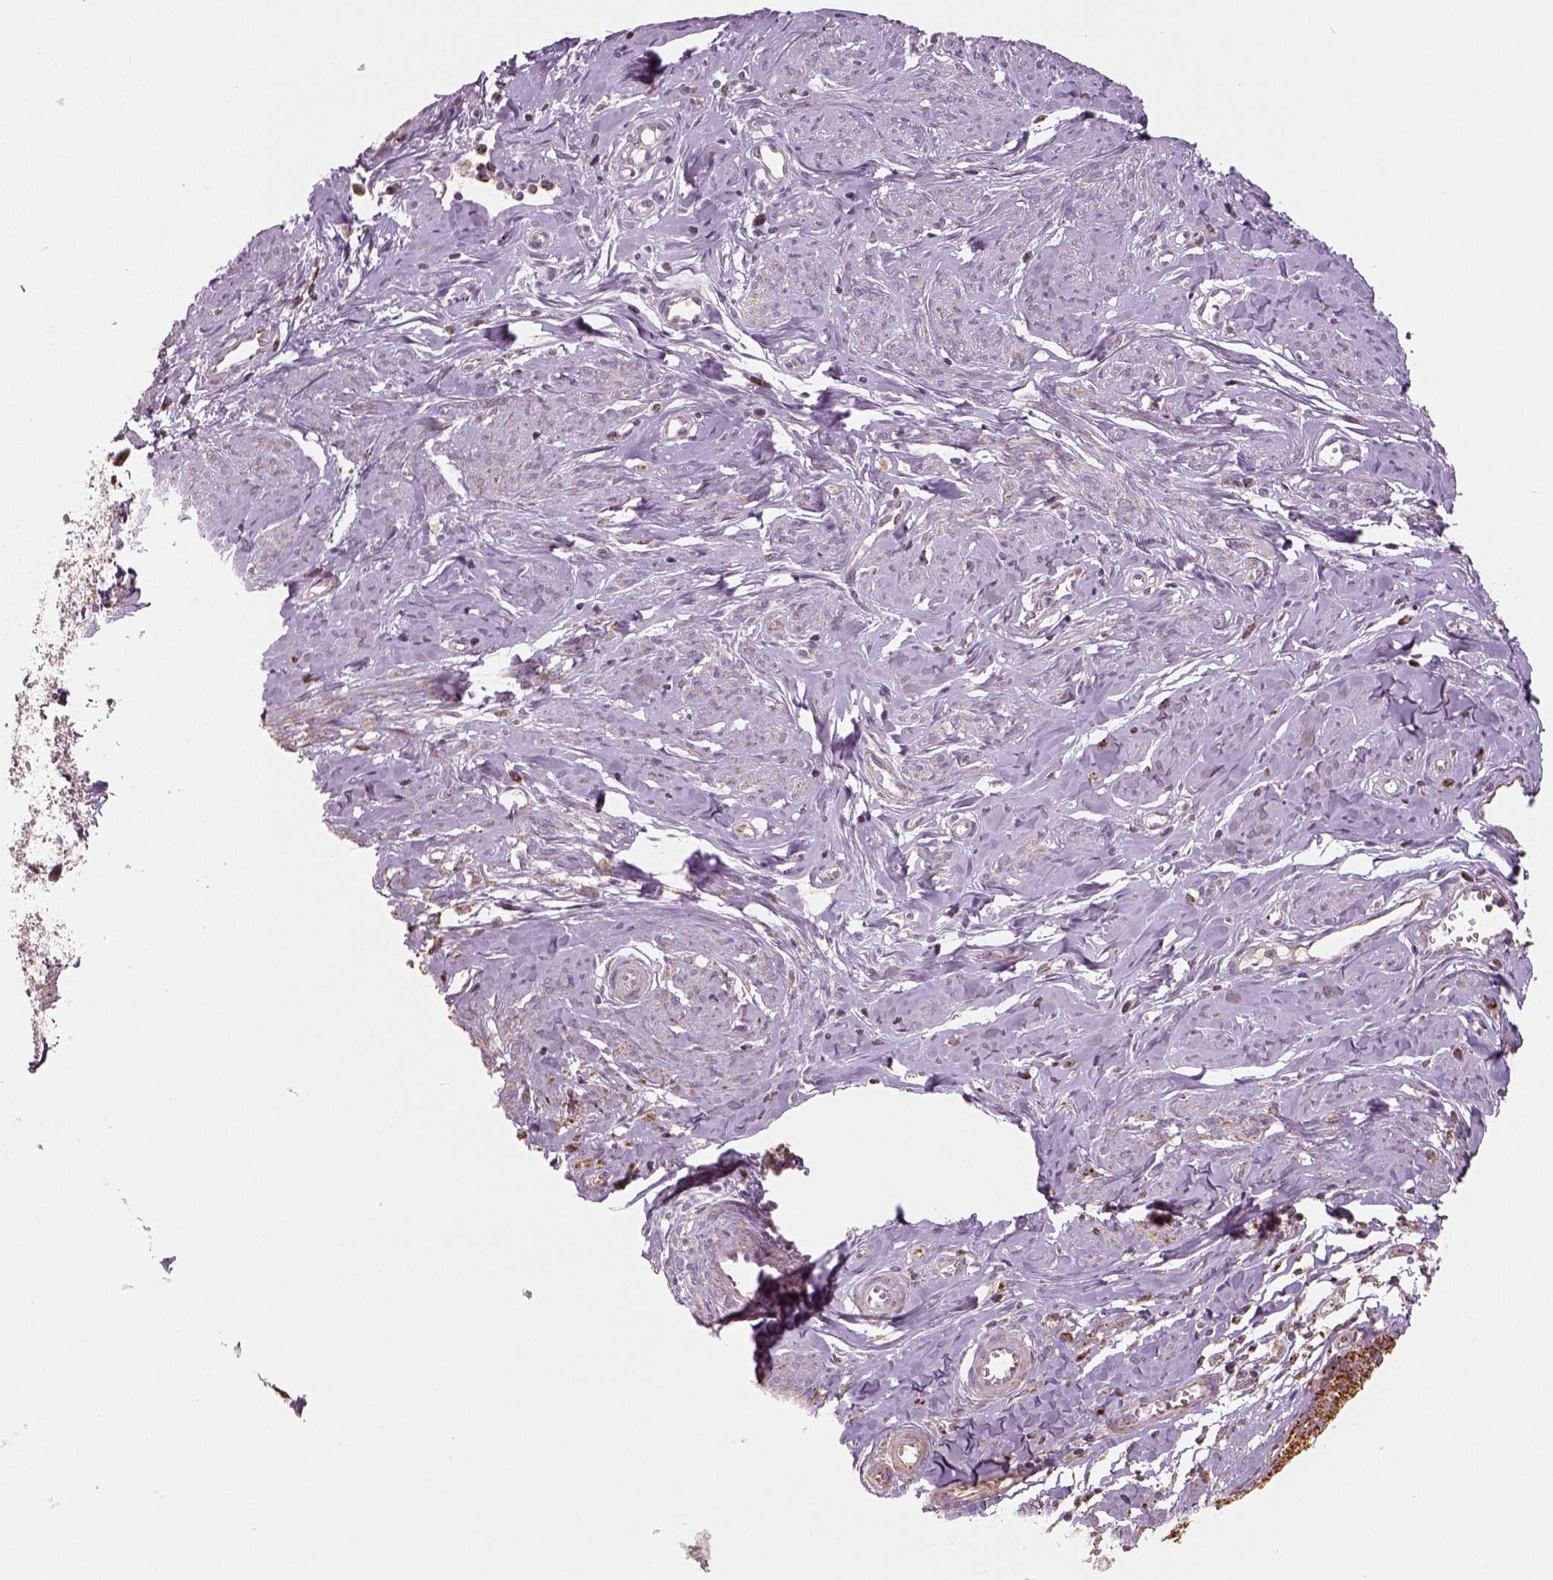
{"staining": {"intensity": "strong", "quantity": ">75%", "location": "cytoplasmic/membranous"}, "tissue": "cervical cancer", "cell_type": "Tumor cells", "image_type": "cancer", "snomed": [{"axis": "morphology", "description": "Squamous cell carcinoma, NOS"}, {"axis": "topography", "description": "Cervix"}], "caption": "Immunohistochemical staining of cervical cancer shows high levels of strong cytoplasmic/membranous protein positivity in about >75% of tumor cells. The protein of interest is stained brown, and the nuclei are stained in blue (DAB IHC with brightfield microscopy, high magnification).", "gene": "PGAM5", "patient": {"sex": "female", "age": 63}}